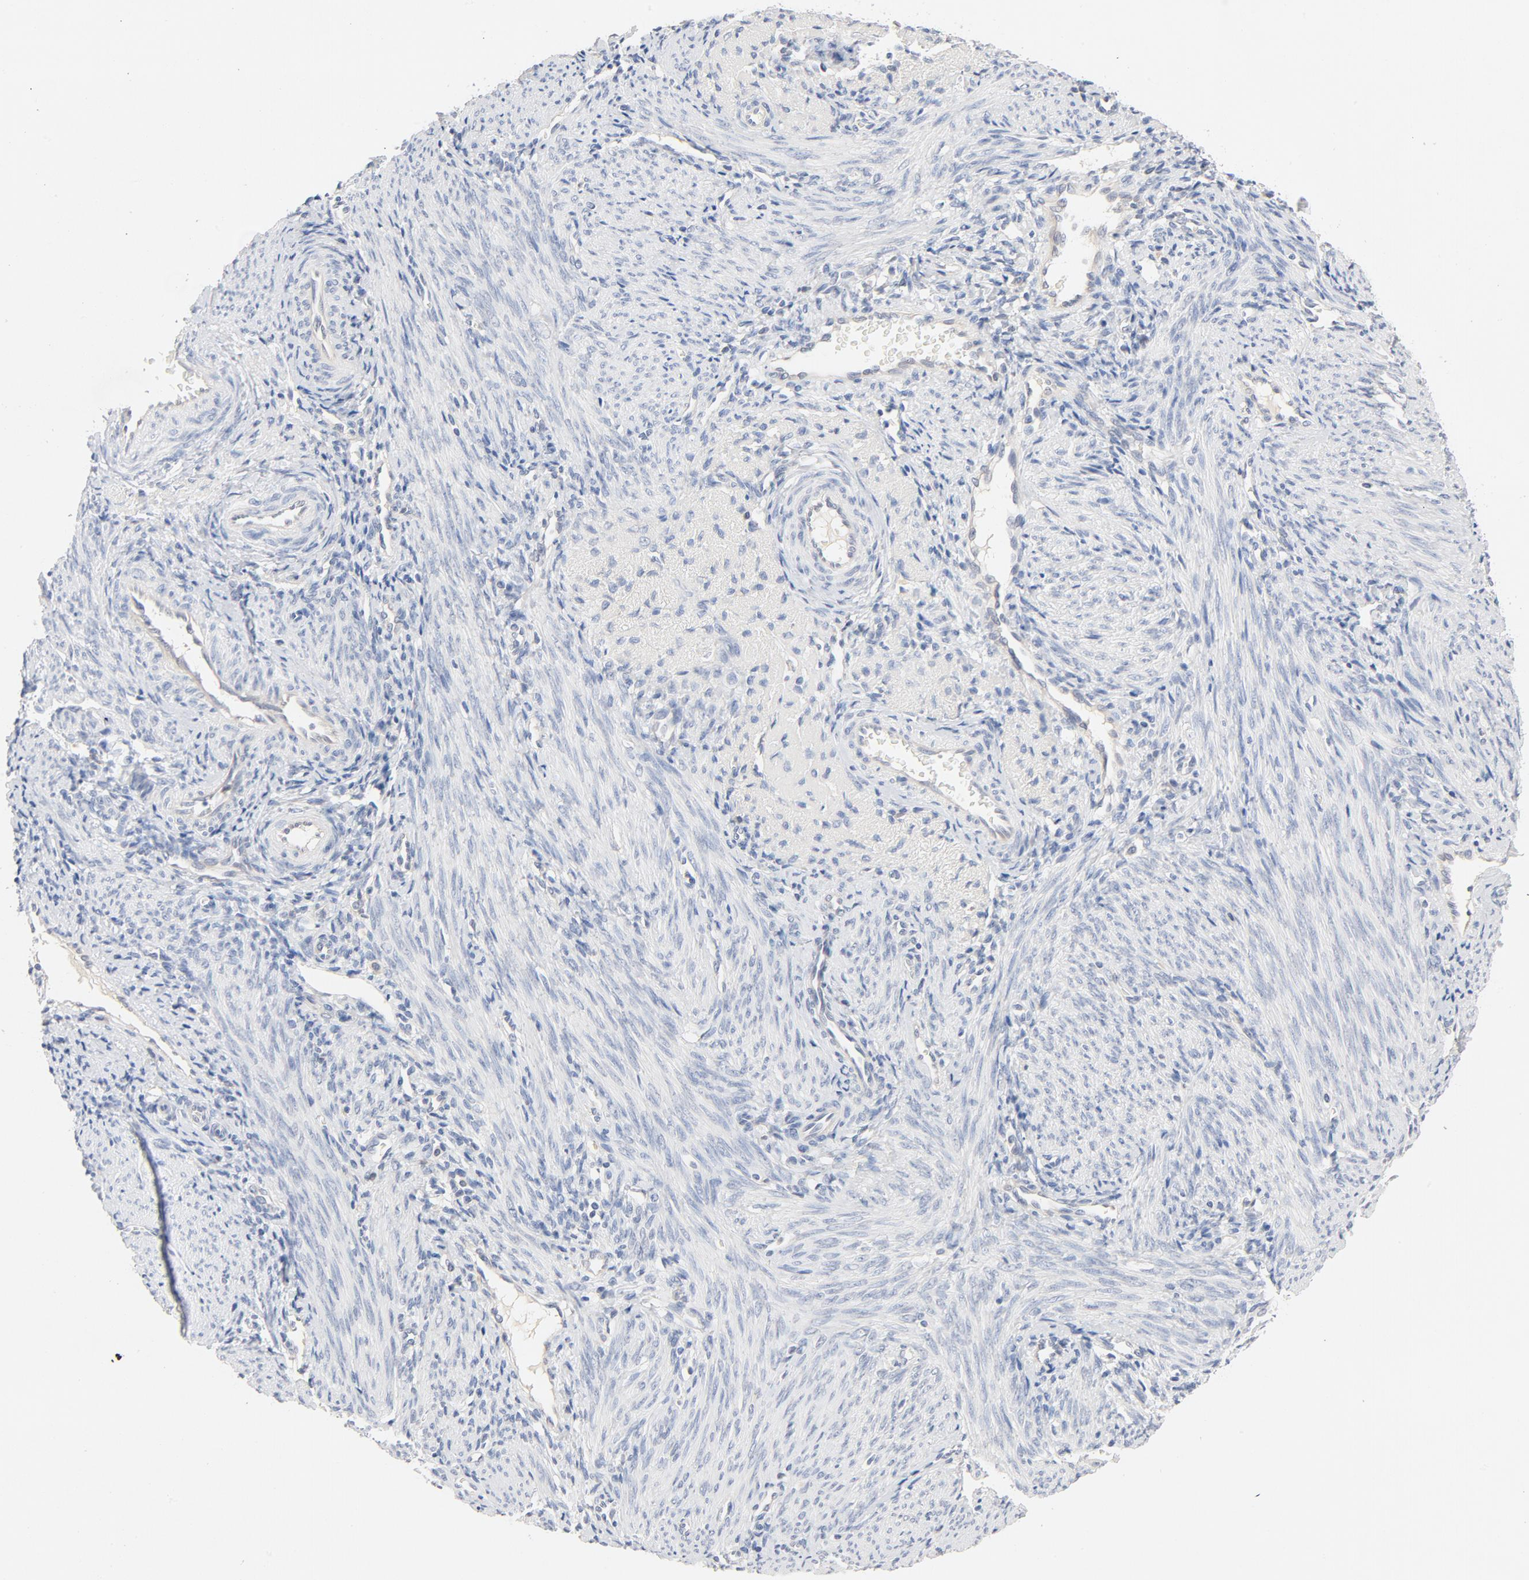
{"staining": {"intensity": "negative", "quantity": "none", "location": "none"}, "tissue": "endometrium", "cell_type": "Cells in endometrial stroma", "image_type": "normal", "snomed": [{"axis": "morphology", "description": "Normal tissue, NOS"}, {"axis": "topography", "description": "Uterus"}, {"axis": "topography", "description": "Endometrium"}], "caption": "This is a image of immunohistochemistry (IHC) staining of benign endometrium, which shows no positivity in cells in endometrial stroma.", "gene": "STAT1", "patient": {"sex": "female", "age": 33}}